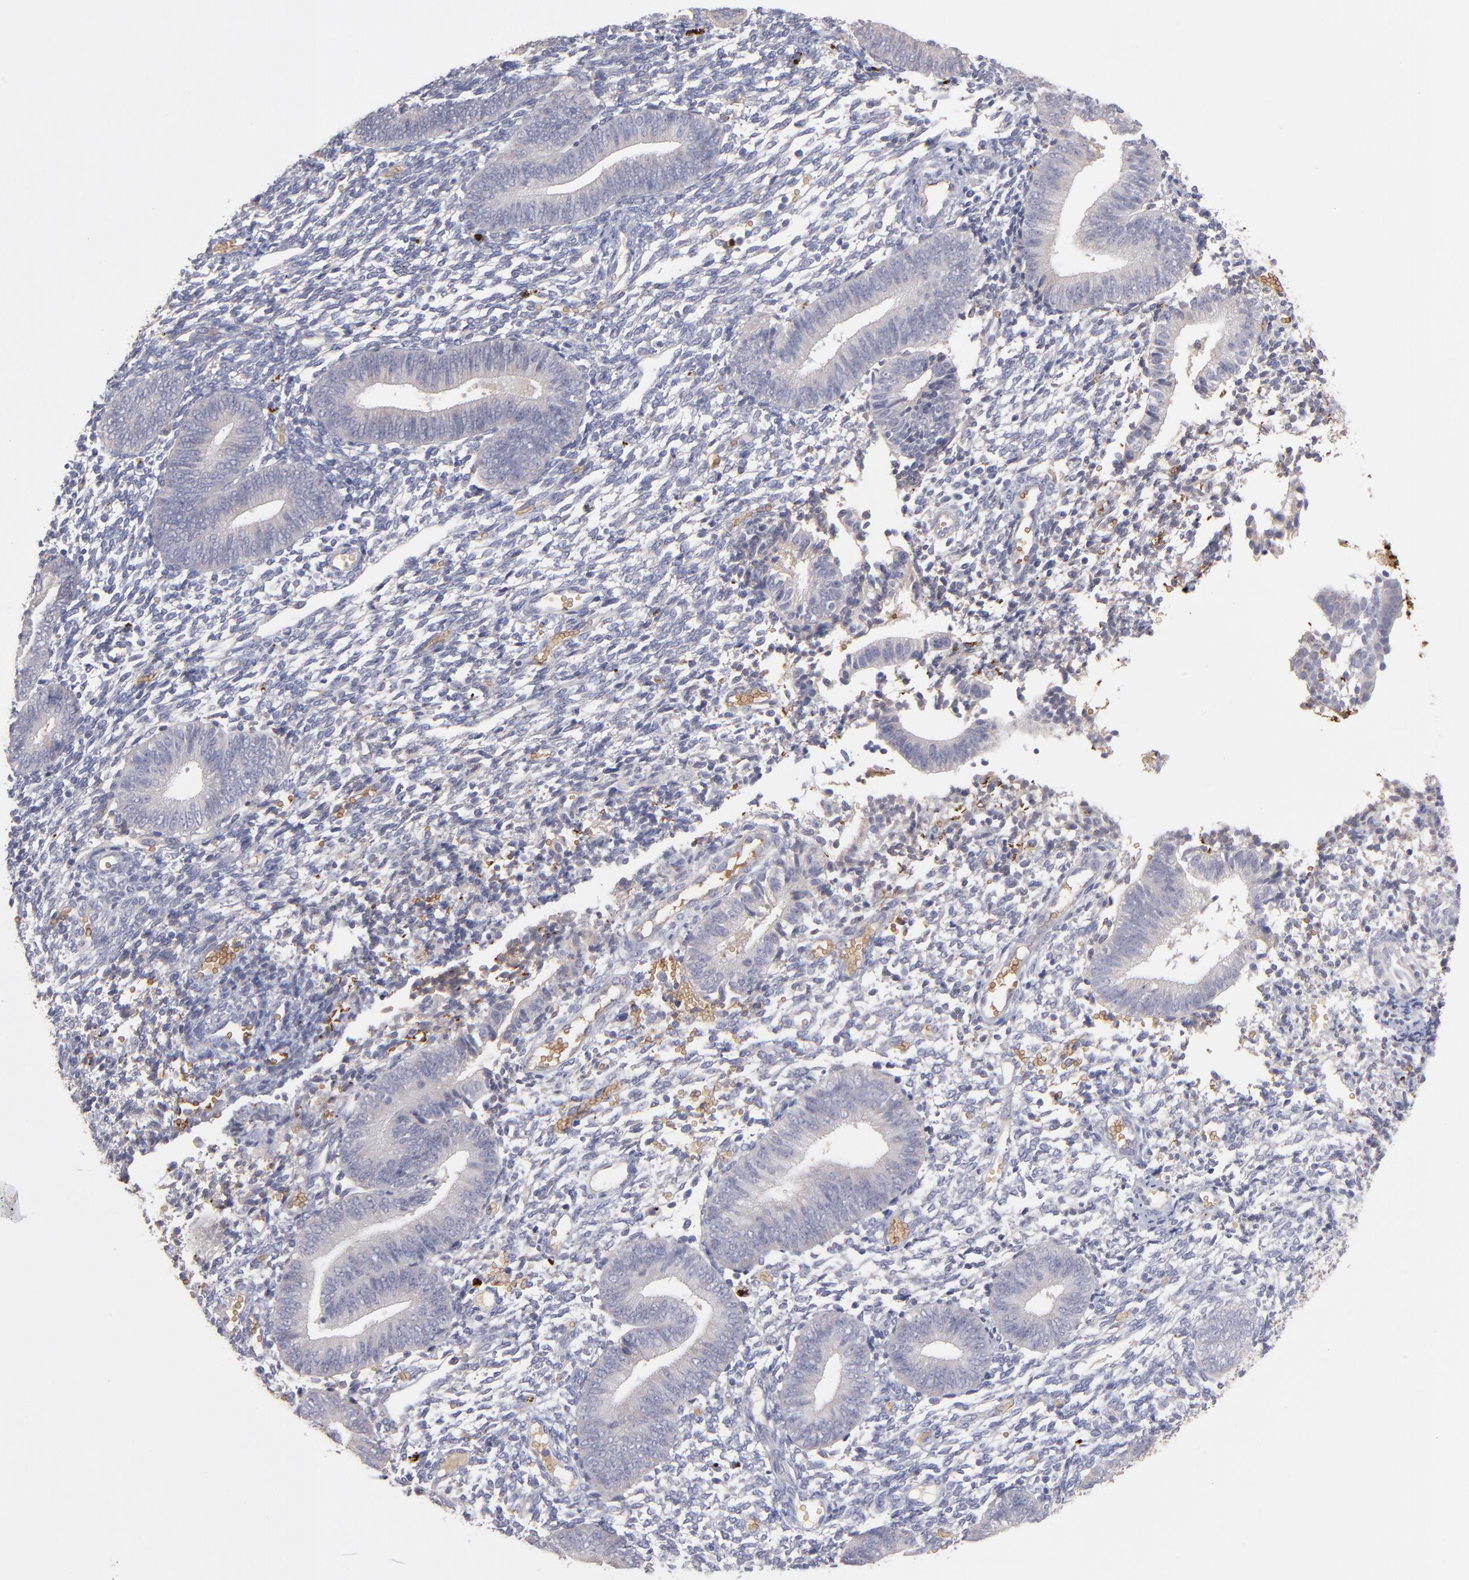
{"staining": {"intensity": "weak", "quantity": "25%-75%", "location": "cytoplasmic/membranous"}, "tissue": "endometrium", "cell_type": "Cells in endometrial stroma", "image_type": "normal", "snomed": [{"axis": "morphology", "description": "Normal tissue, NOS"}, {"axis": "topography", "description": "Uterus"}, {"axis": "topography", "description": "Endometrium"}], "caption": "Protein staining demonstrates weak cytoplasmic/membranous expression in about 25%-75% of cells in endometrial stroma in benign endometrium.", "gene": "F13B", "patient": {"sex": "female", "age": 33}}